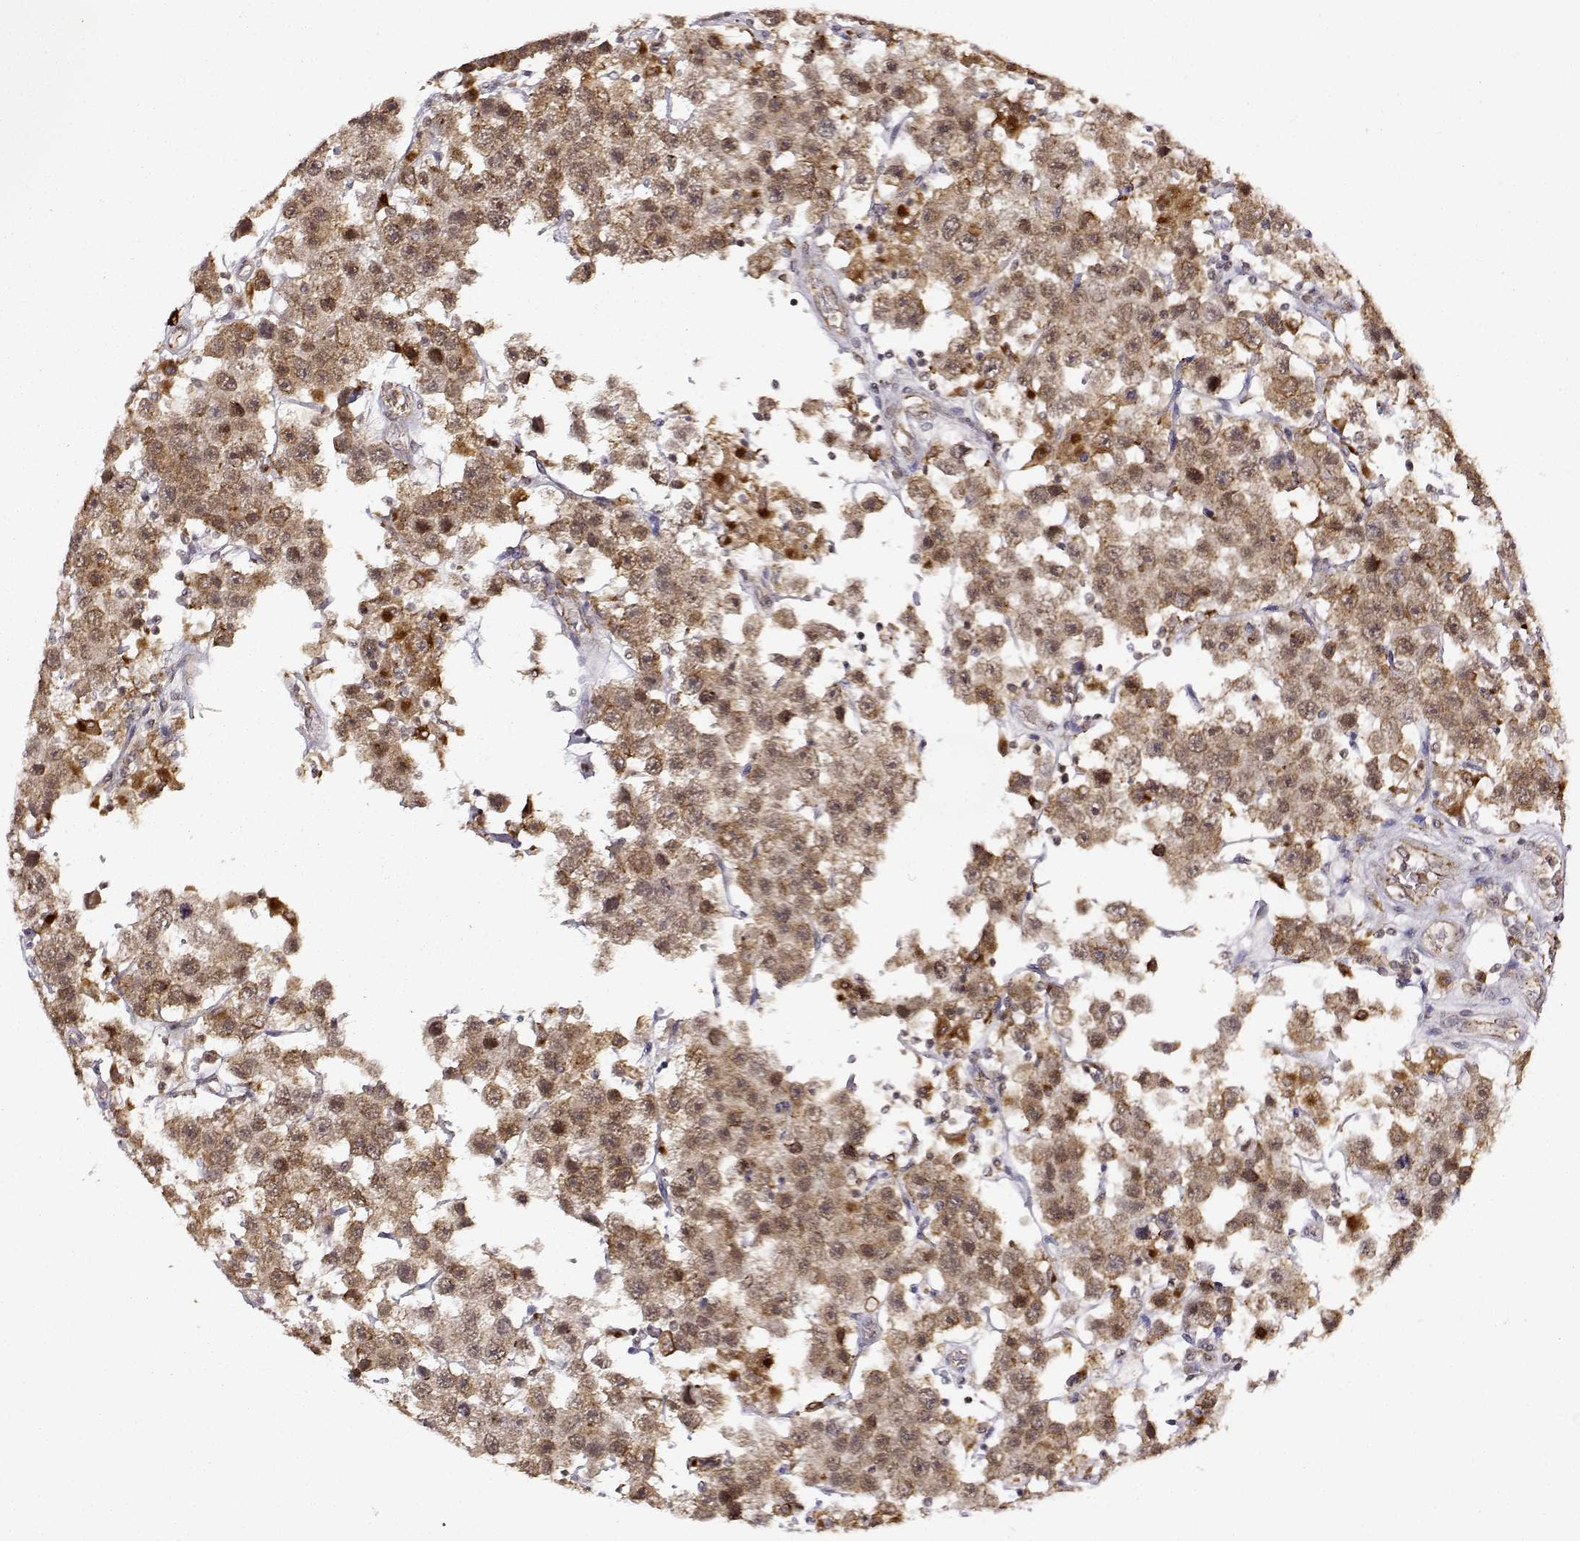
{"staining": {"intensity": "moderate", "quantity": ">75%", "location": "cytoplasmic/membranous"}, "tissue": "testis cancer", "cell_type": "Tumor cells", "image_type": "cancer", "snomed": [{"axis": "morphology", "description": "Seminoma, NOS"}, {"axis": "topography", "description": "Testis"}], "caption": "This photomicrograph shows immunohistochemistry (IHC) staining of seminoma (testis), with medium moderate cytoplasmic/membranous positivity in about >75% of tumor cells.", "gene": "RNF13", "patient": {"sex": "male", "age": 45}}